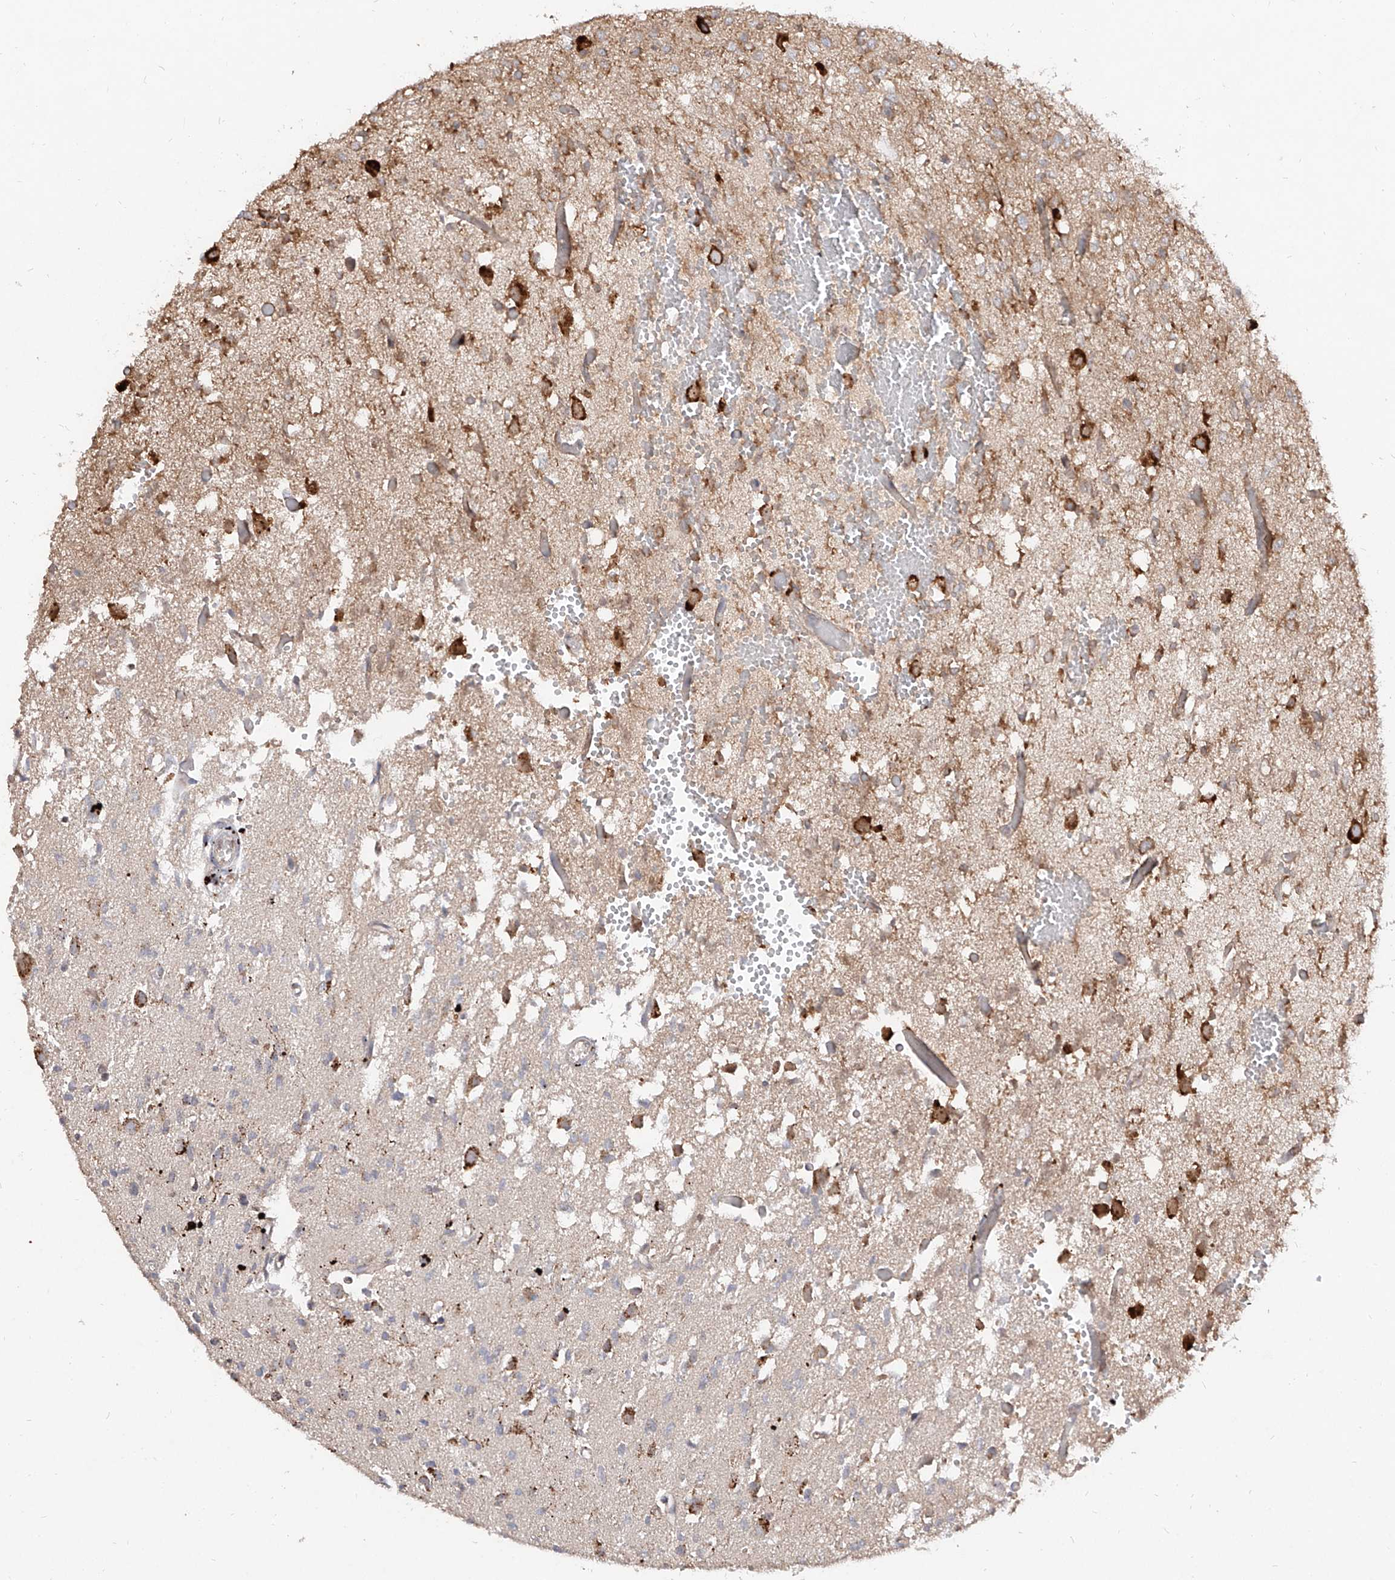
{"staining": {"intensity": "moderate", "quantity": "25%-75%", "location": "cytoplasmic/membranous"}, "tissue": "glioma", "cell_type": "Tumor cells", "image_type": "cancer", "snomed": [{"axis": "morphology", "description": "Glioma, malignant, High grade"}, {"axis": "topography", "description": "Brain"}], "caption": "Protein staining of malignant glioma (high-grade) tissue reveals moderate cytoplasmic/membranous expression in approximately 25%-75% of tumor cells.", "gene": "RPS25", "patient": {"sex": "female", "age": 59}}